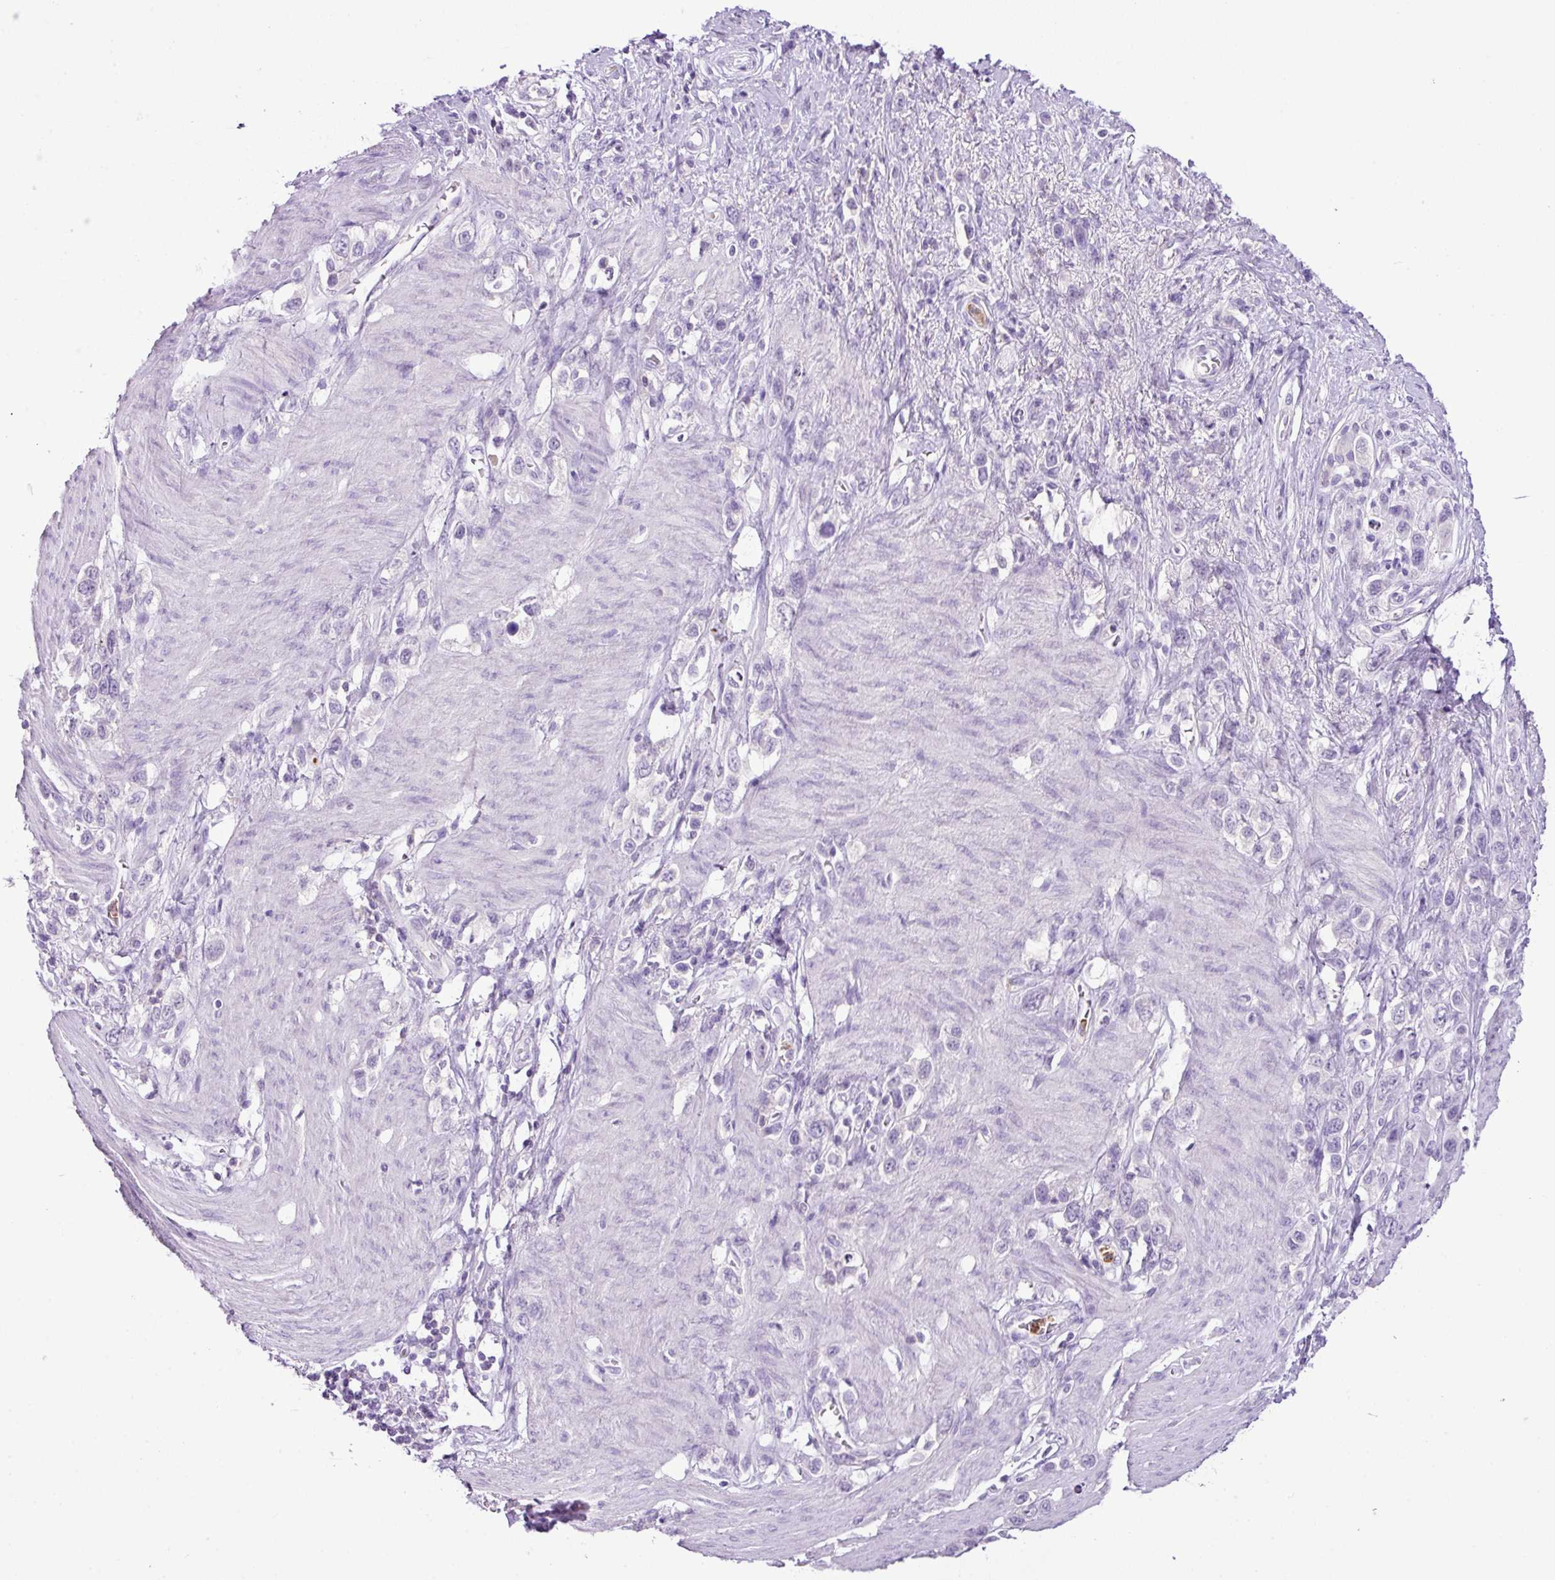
{"staining": {"intensity": "negative", "quantity": "none", "location": "none"}, "tissue": "stomach cancer", "cell_type": "Tumor cells", "image_type": "cancer", "snomed": [{"axis": "morphology", "description": "Adenocarcinoma, NOS"}, {"axis": "topography", "description": "Stomach"}], "caption": "An IHC image of stomach cancer is shown. There is no staining in tumor cells of stomach cancer.", "gene": "HTR3E", "patient": {"sex": "female", "age": 65}}